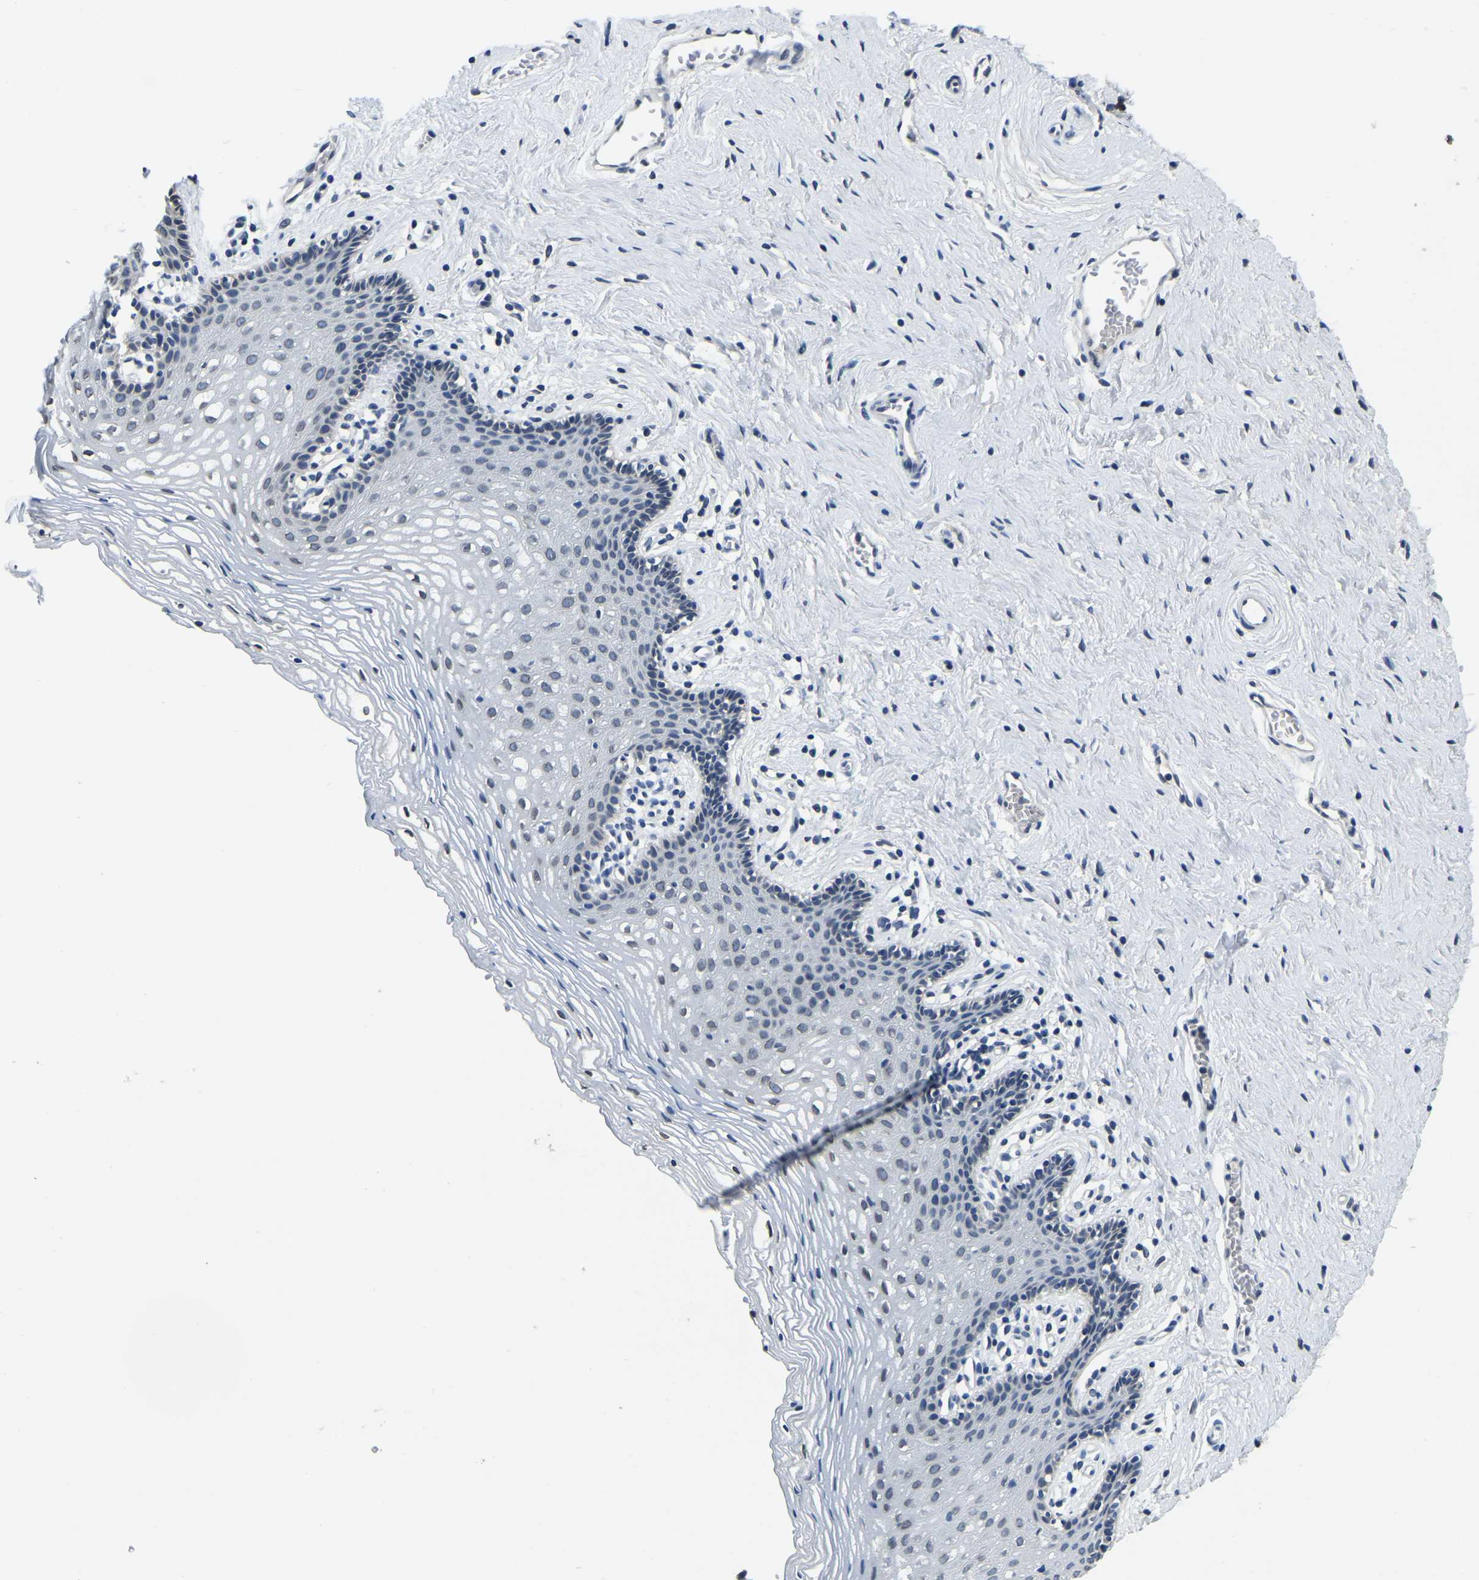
{"staining": {"intensity": "negative", "quantity": "none", "location": "none"}, "tissue": "vagina", "cell_type": "Squamous epithelial cells", "image_type": "normal", "snomed": [{"axis": "morphology", "description": "Normal tissue, NOS"}, {"axis": "topography", "description": "Vagina"}], "caption": "DAB immunohistochemical staining of normal human vagina reveals no significant staining in squamous epithelial cells.", "gene": "RANBP2", "patient": {"sex": "female", "age": 32}}